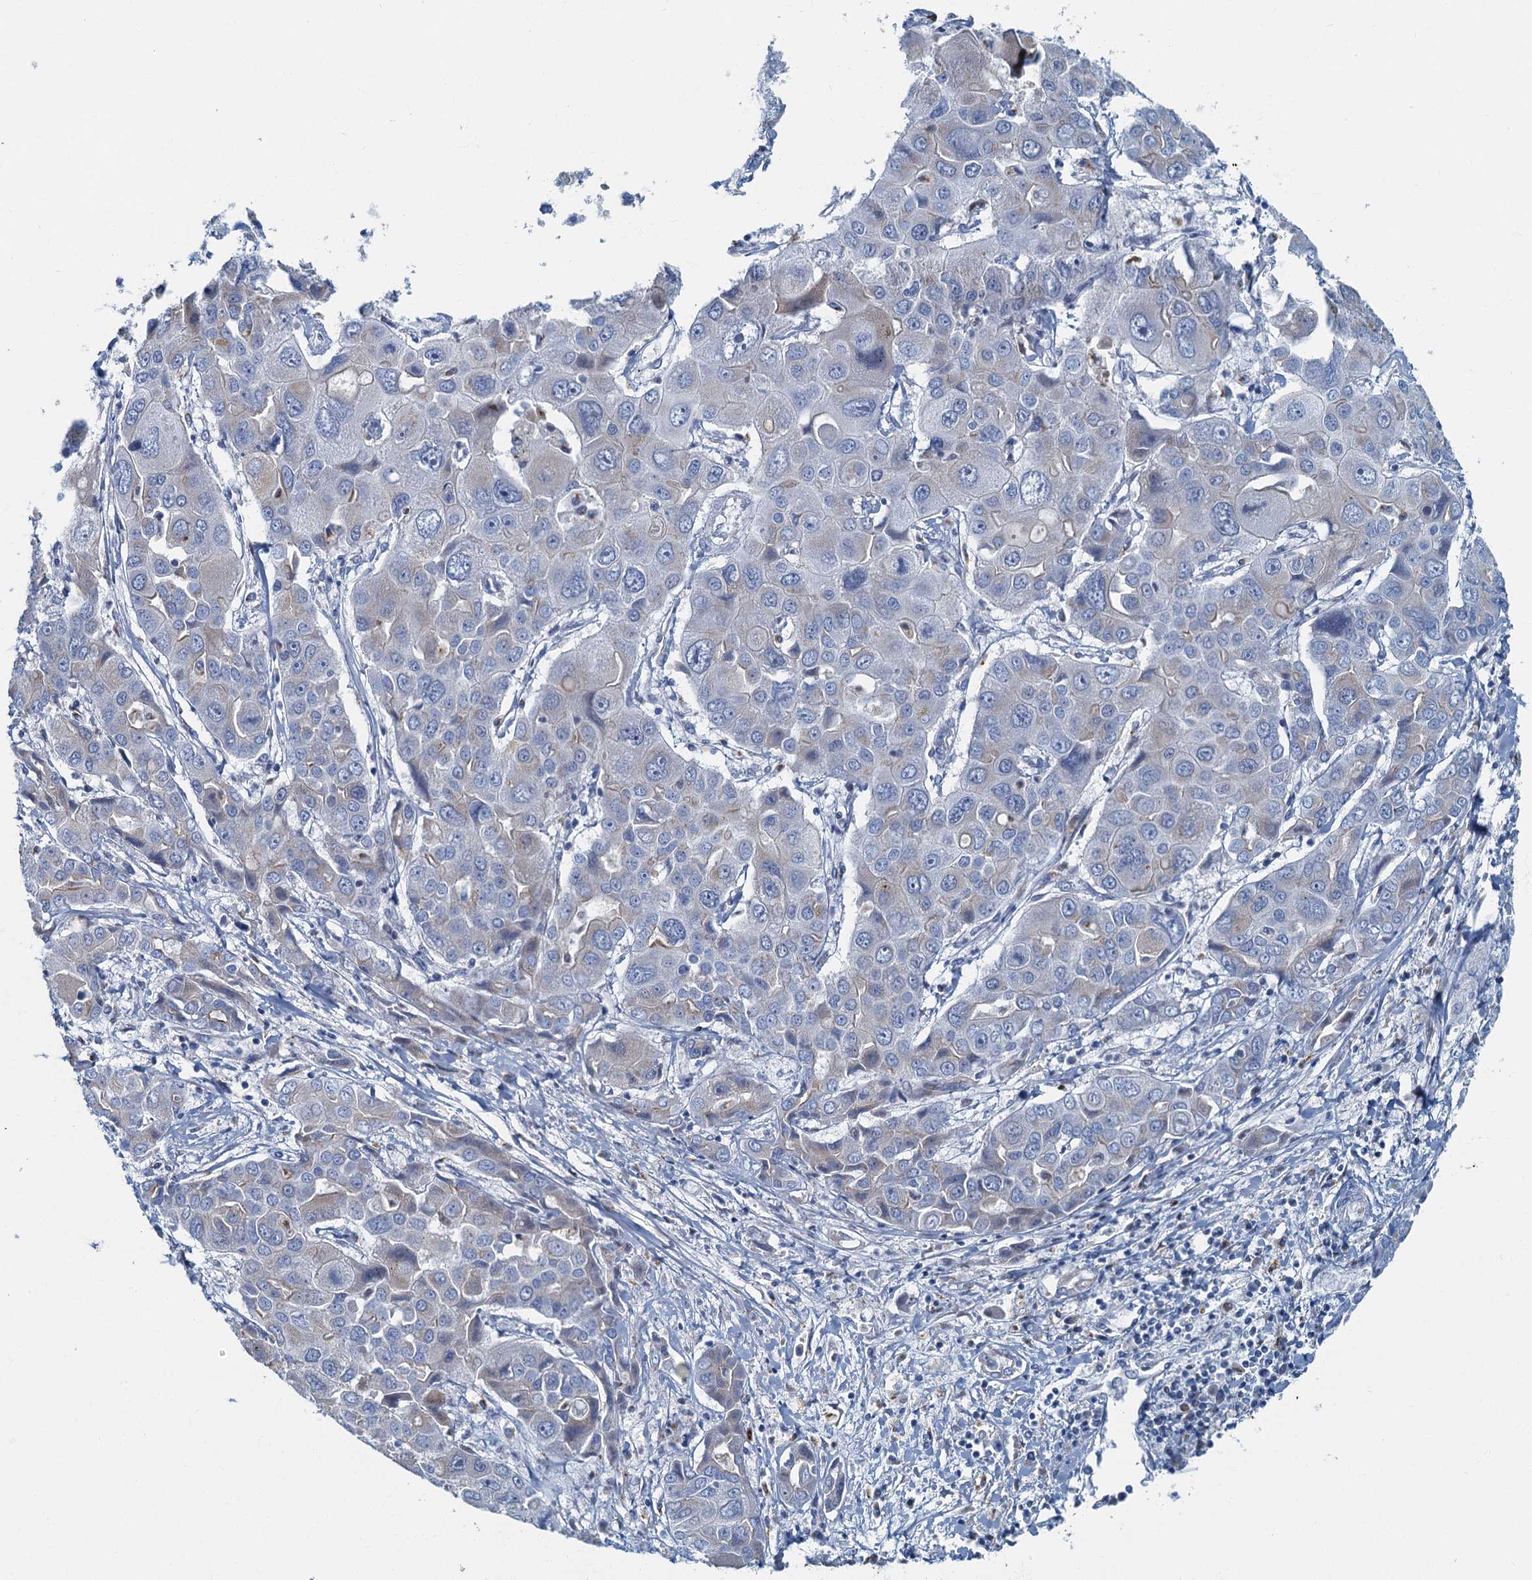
{"staining": {"intensity": "weak", "quantity": "<25%", "location": "cytoplasmic/membranous"}, "tissue": "liver cancer", "cell_type": "Tumor cells", "image_type": "cancer", "snomed": [{"axis": "morphology", "description": "Cholangiocarcinoma"}, {"axis": "topography", "description": "Liver"}], "caption": "DAB (3,3'-diaminobenzidine) immunohistochemical staining of human liver cancer (cholangiocarcinoma) shows no significant expression in tumor cells. Nuclei are stained in blue.", "gene": "LYPD3", "patient": {"sex": "male", "age": 67}}